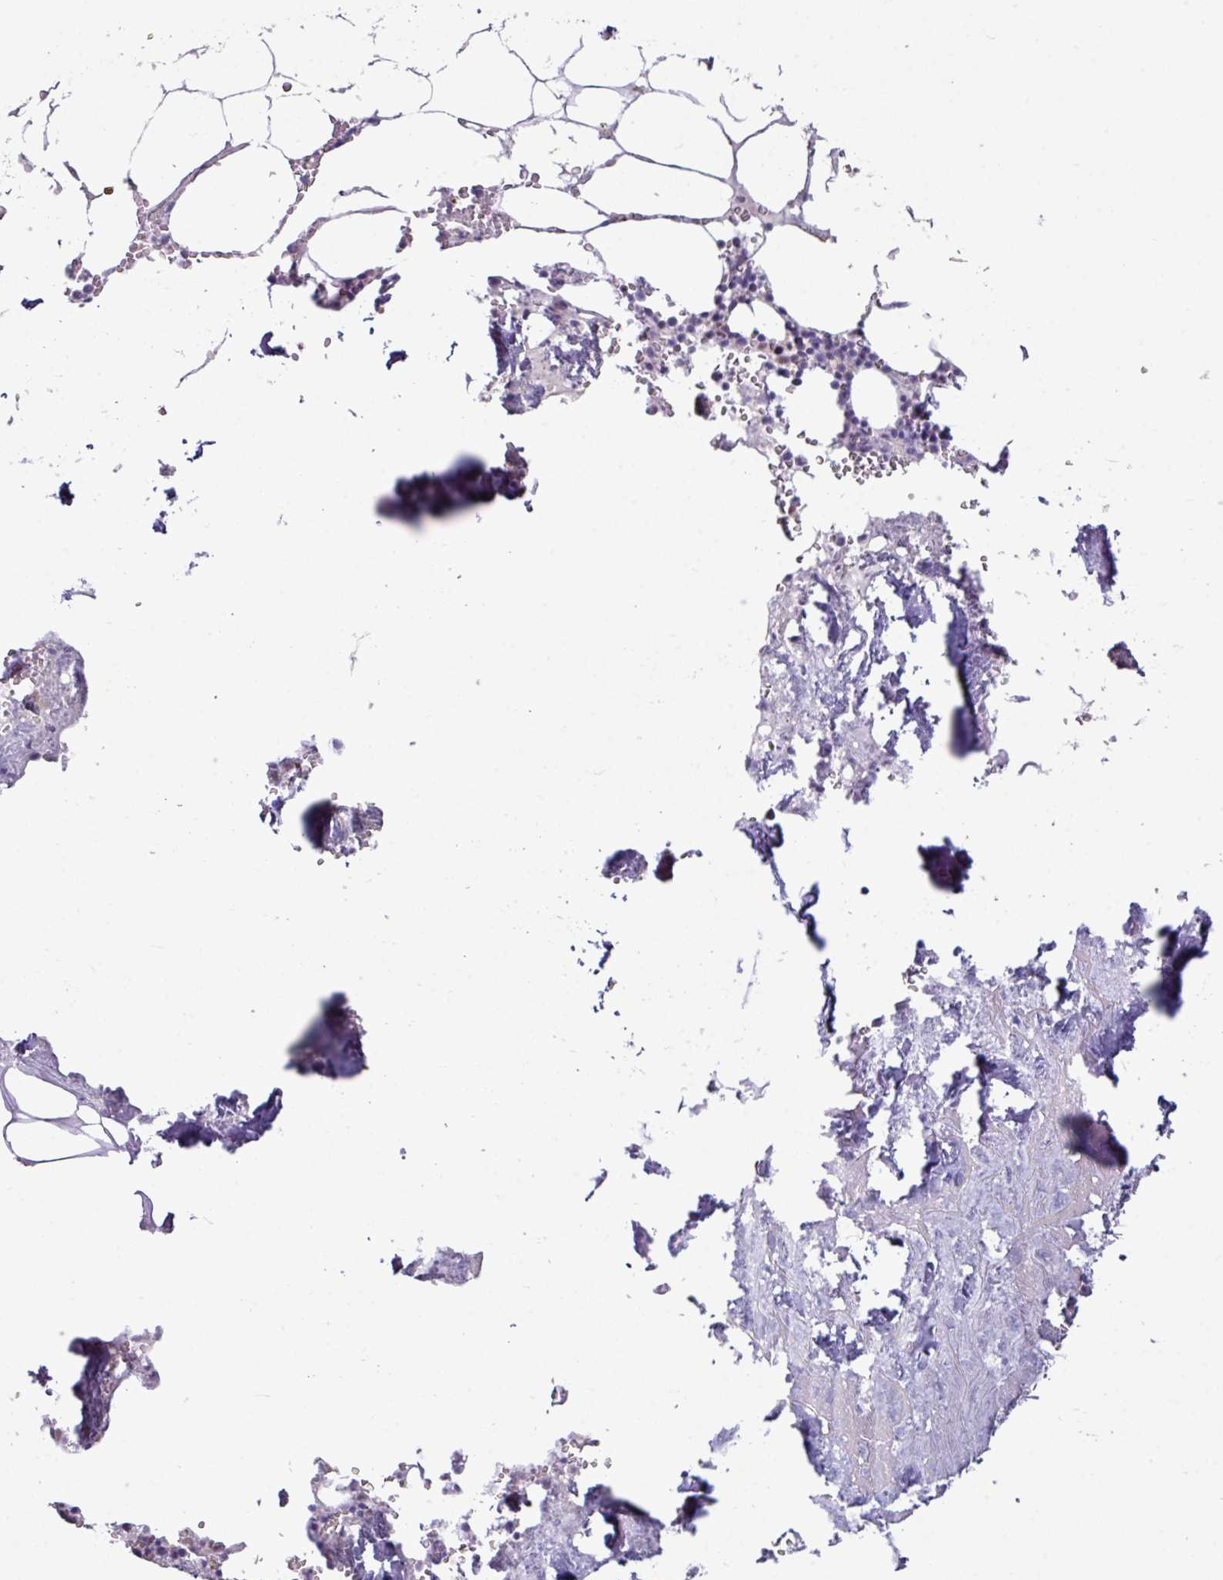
{"staining": {"intensity": "strong", "quantity": "<25%", "location": "cytoplasmic/membranous,nuclear"}, "tissue": "bone marrow", "cell_type": "Hematopoietic cells", "image_type": "normal", "snomed": [{"axis": "morphology", "description": "Normal tissue, NOS"}, {"axis": "topography", "description": "Bone marrow"}], "caption": "IHC staining of benign bone marrow, which shows medium levels of strong cytoplasmic/membranous,nuclear expression in approximately <25% of hematopoietic cells indicating strong cytoplasmic/membranous,nuclear protein expression. The staining was performed using DAB (3,3'-diaminobenzidine) (brown) for protein detection and nuclei were counterstained in hematoxylin (blue).", "gene": "TTLL12", "patient": {"sex": "male", "age": 54}}